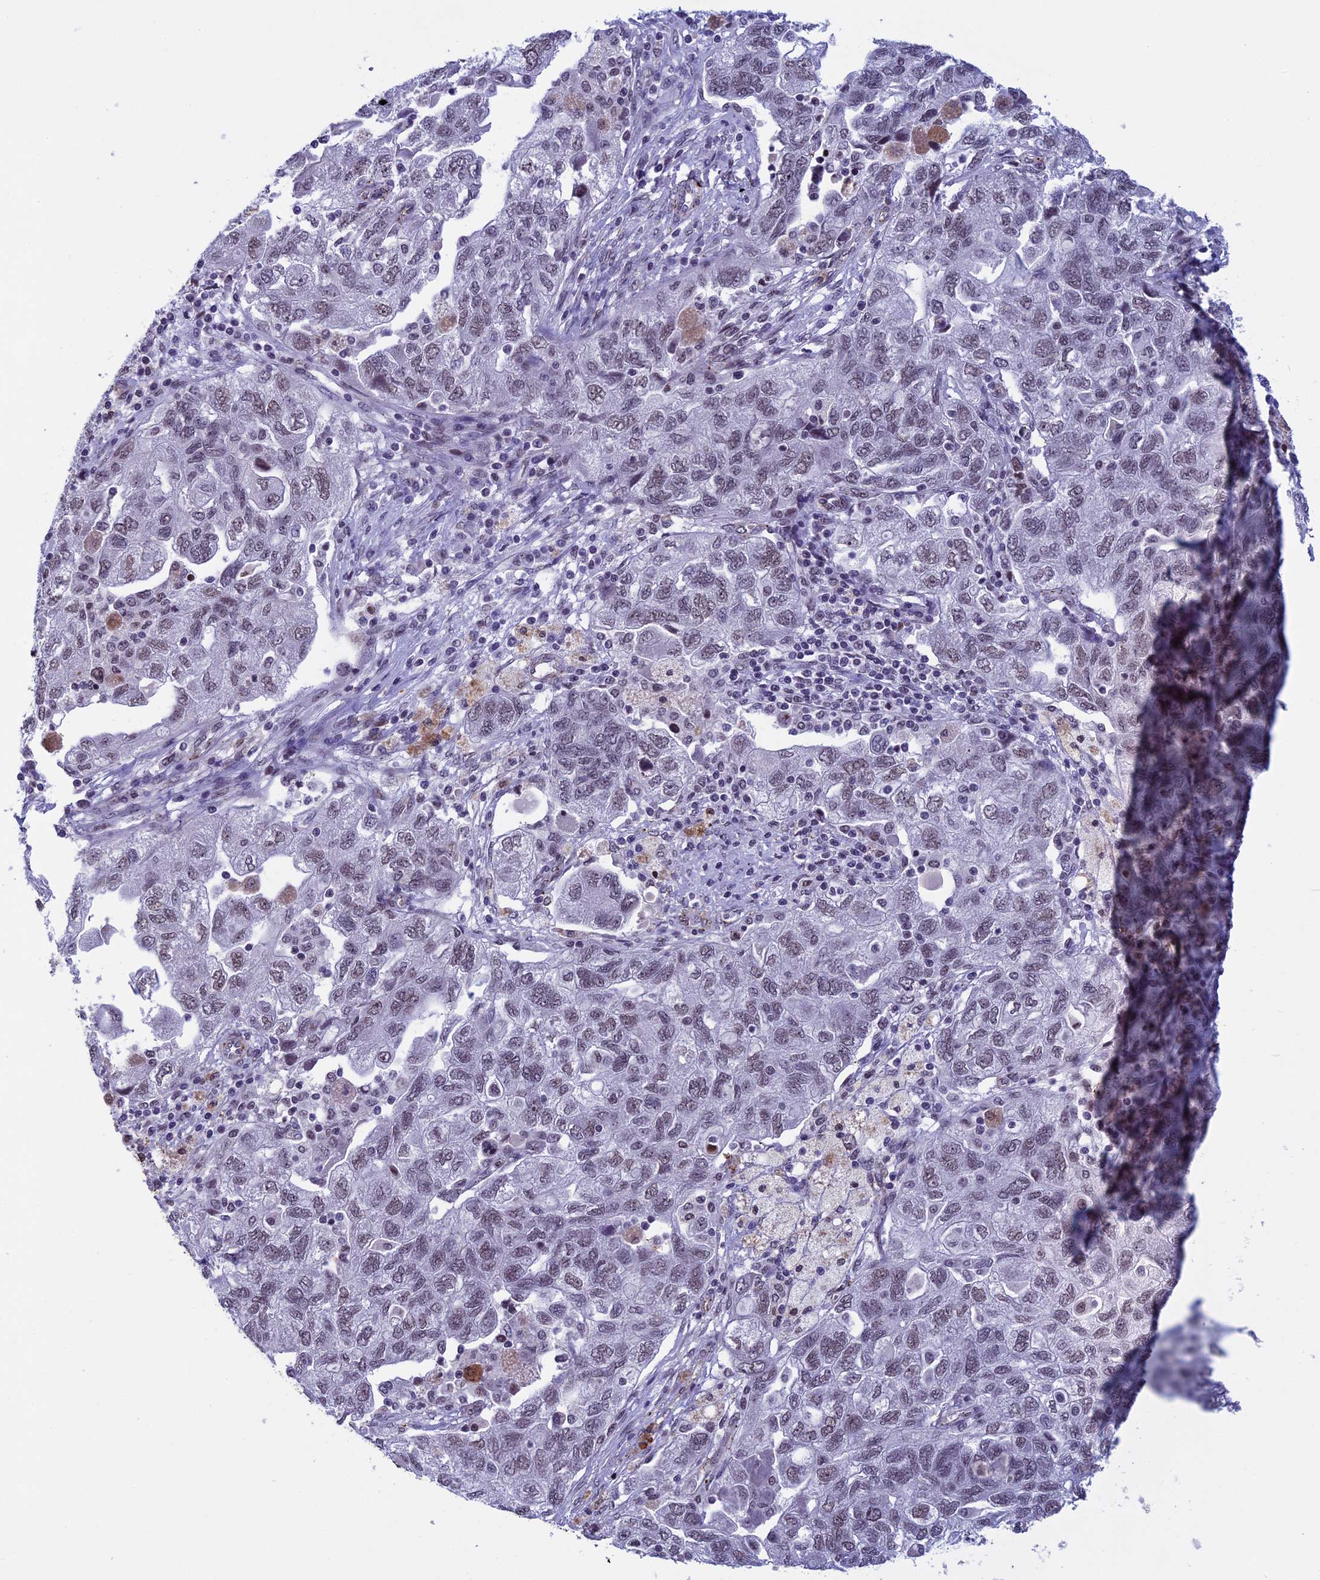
{"staining": {"intensity": "weak", "quantity": ">75%", "location": "nuclear"}, "tissue": "ovarian cancer", "cell_type": "Tumor cells", "image_type": "cancer", "snomed": [{"axis": "morphology", "description": "Carcinoma, NOS"}, {"axis": "morphology", "description": "Cystadenocarcinoma, serous, NOS"}, {"axis": "topography", "description": "Ovary"}], "caption": "Ovarian cancer (serous cystadenocarcinoma) stained with a protein marker shows weak staining in tumor cells.", "gene": "NIPBL", "patient": {"sex": "female", "age": 69}}